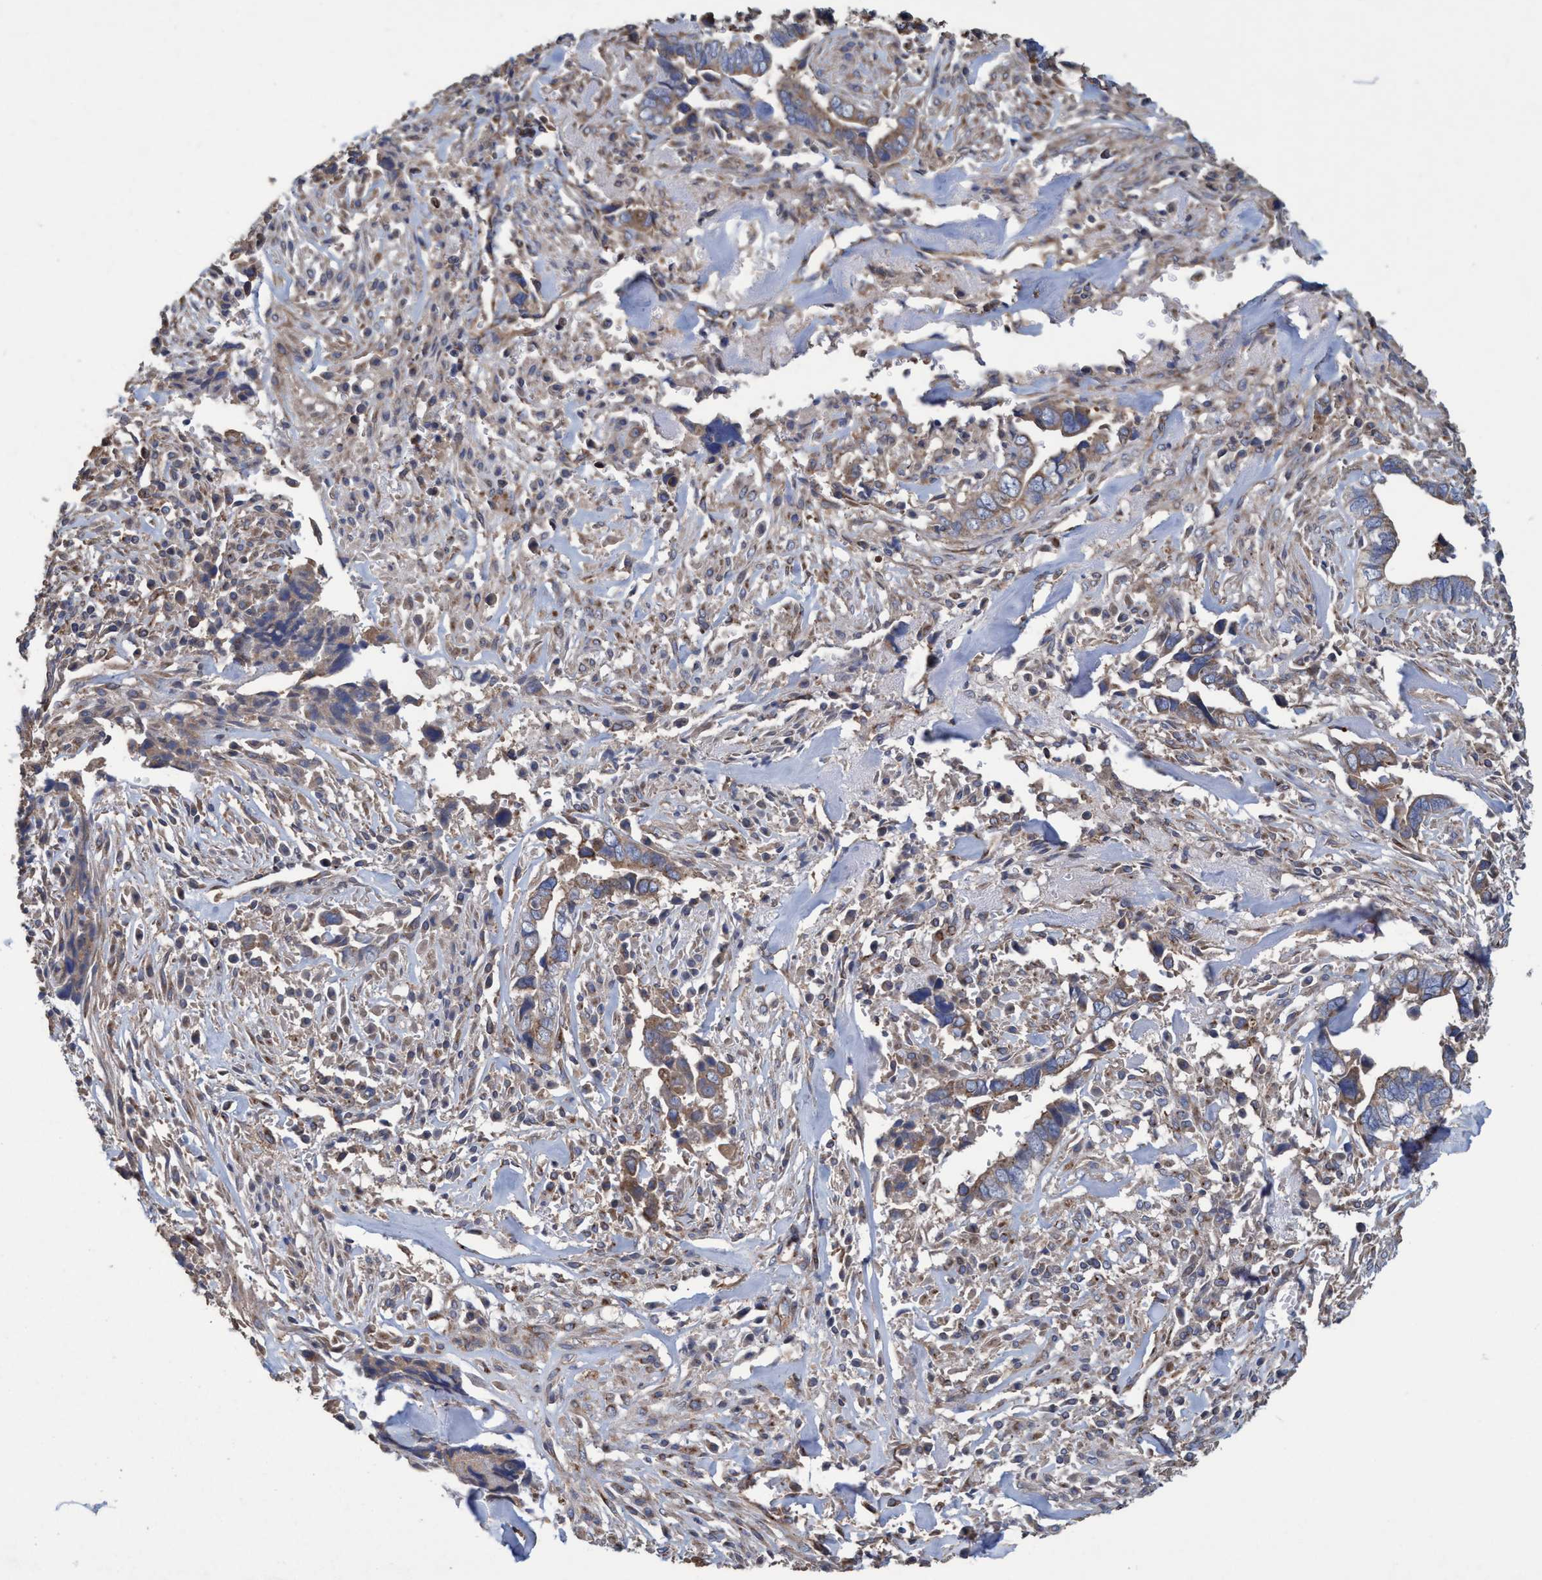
{"staining": {"intensity": "weak", "quantity": ">75%", "location": "cytoplasmic/membranous"}, "tissue": "liver cancer", "cell_type": "Tumor cells", "image_type": "cancer", "snomed": [{"axis": "morphology", "description": "Cholangiocarcinoma"}, {"axis": "topography", "description": "Liver"}], "caption": "The histopathology image exhibits immunohistochemical staining of liver cancer (cholangiocarcinoma). There is weak cytoplasmic/membranous staining is seen in approximately >75% of tumor cells.", "gene": "BICD2", "patient": {"sex": "female", "age": 79}}